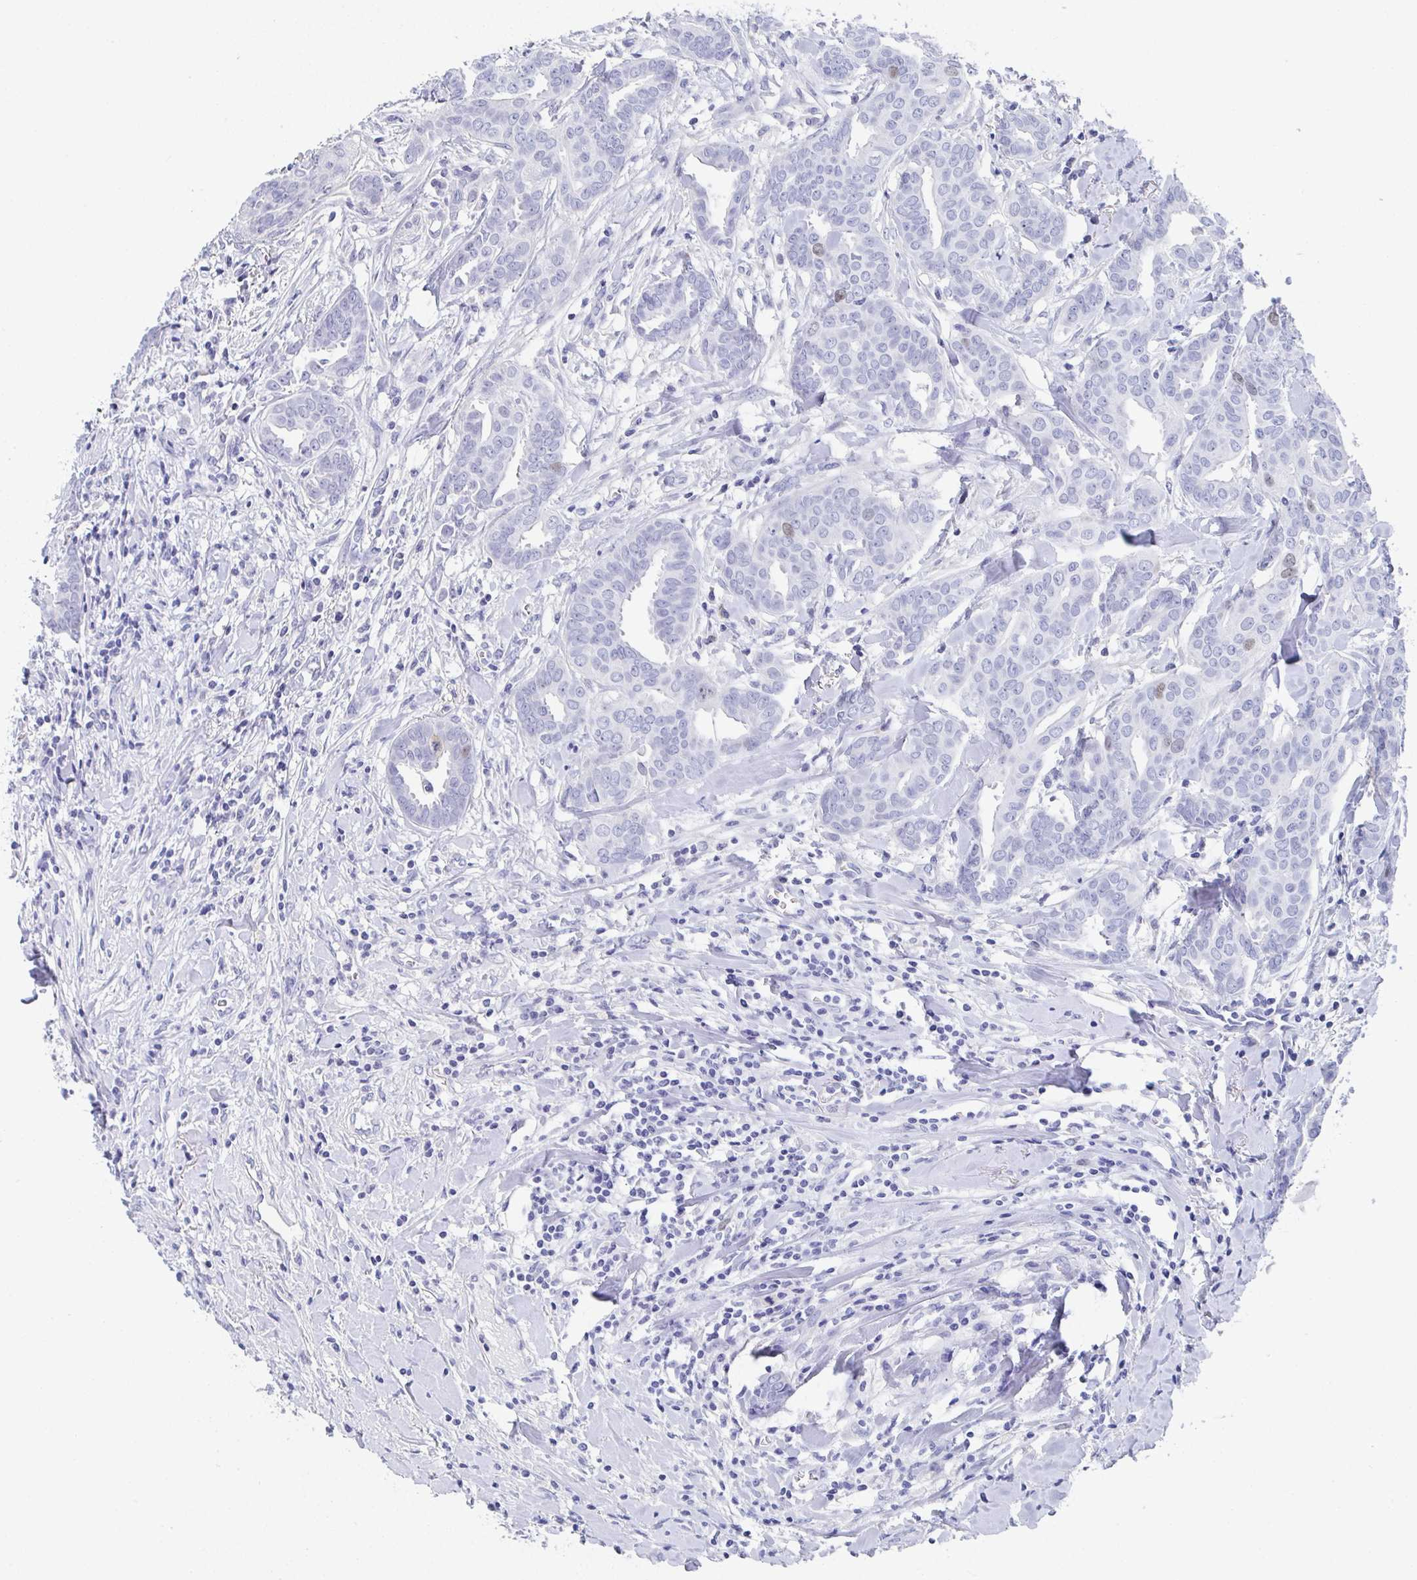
{"staining": {"intensity": "negative", "quantity": "none", "location": "none"}, "tissue": "breast cancer", "cell_type": "Tumor cells", "image_type": "cancer", "snomed": [{"axis": "morphology", "description": "Duct carcinoma"}, {"axis": "topography", "description": "Breast"}], "caption": "The photomicrograph shows no significant positivity in tumor cells of breast cancer. (Brightfield microscopy of DAB (3,3'-diaminobenzidine) IHC at high magnification).", "gene": "ATP5F1C", "patient": {"sex": "female", "age": 45}}